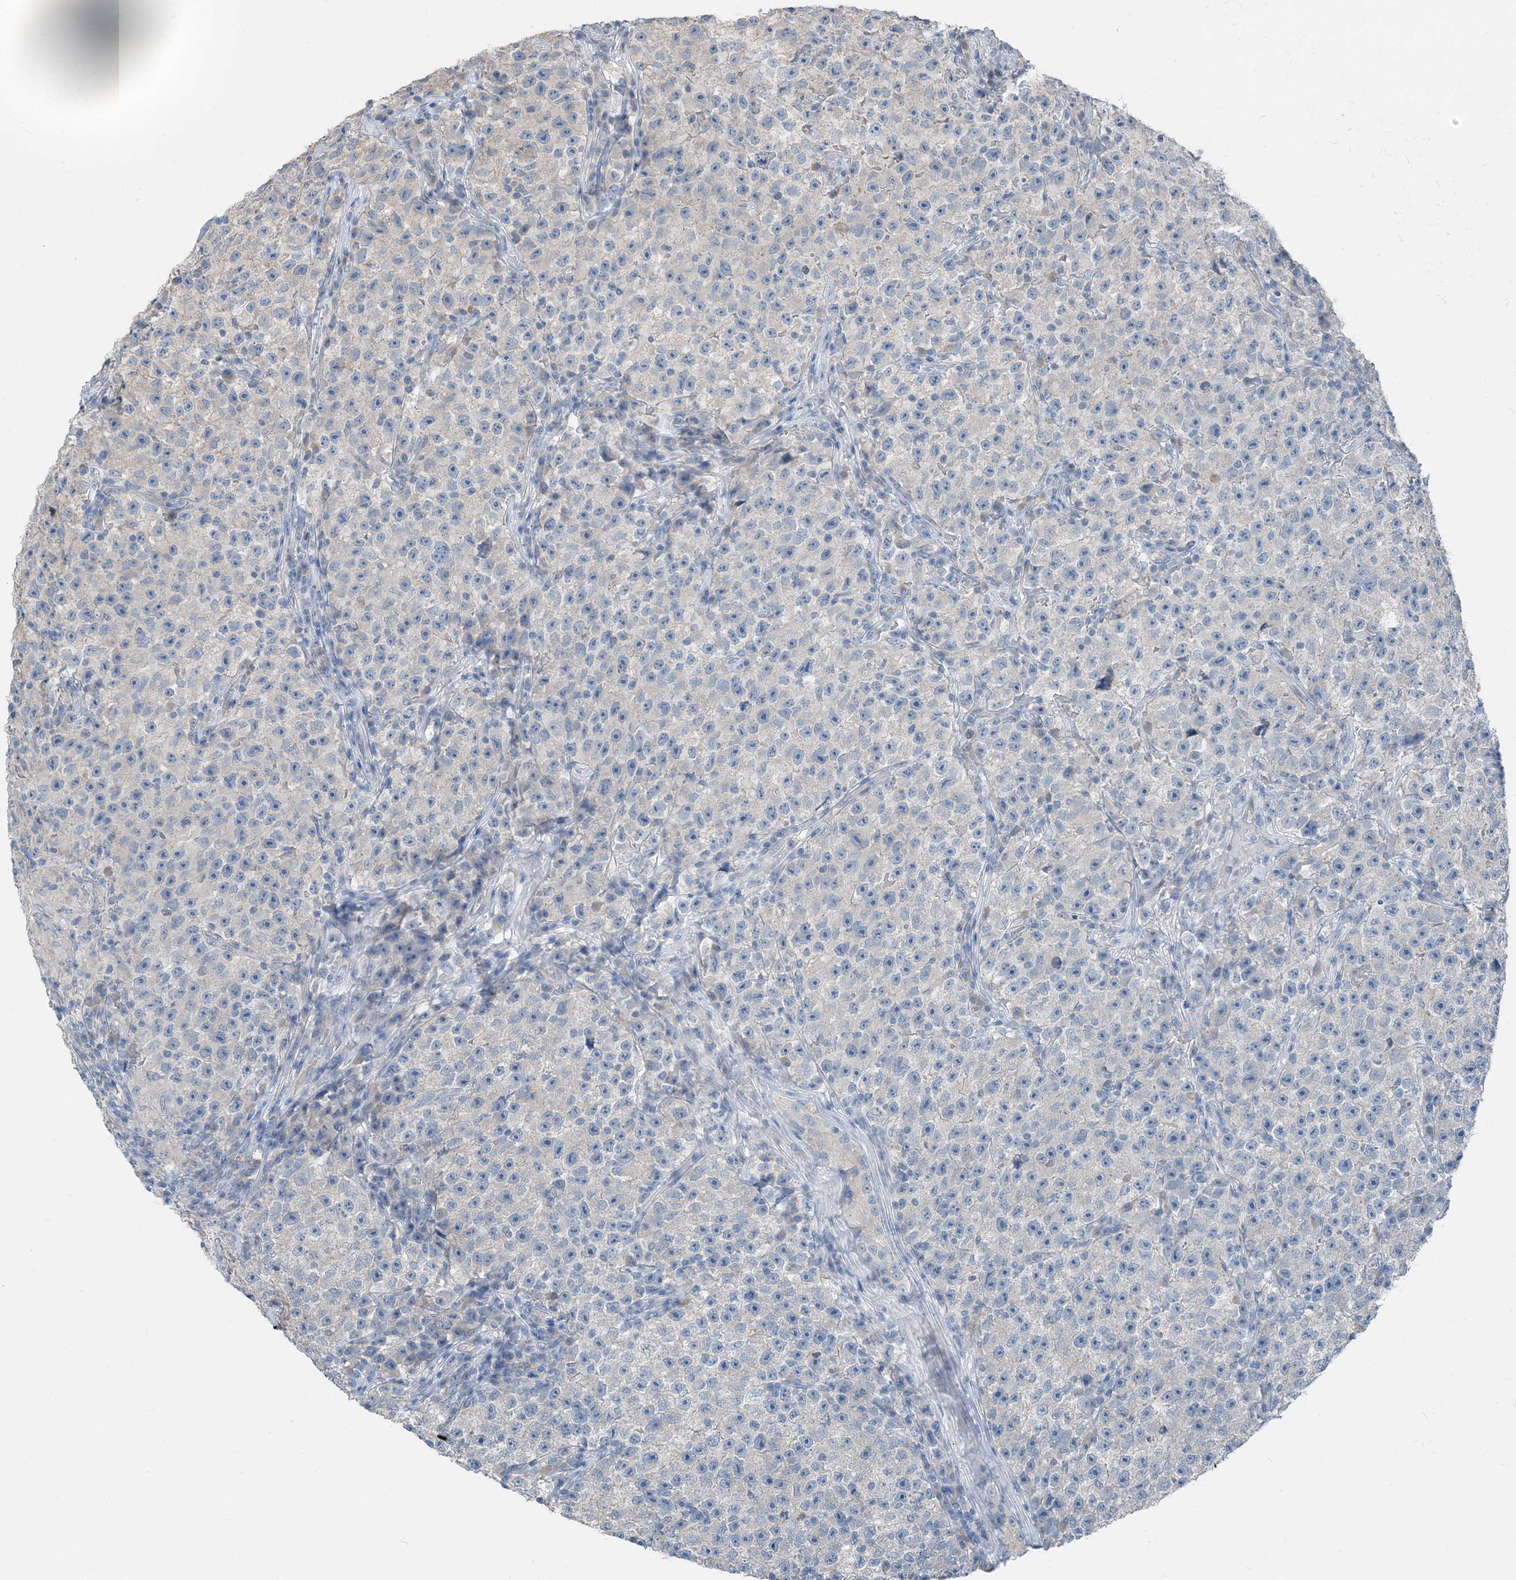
{"staining": {"intensity": "negative", "quantity": "none", "location": "none"}, "tissue": "testis cancer", "cell_type": "Tumor cells", "image_type": "cancer", "snomed": [{"axis": "morphology", "description": "Seminoma, NOS"}, {"axis": "topography", "description": "Testis"}], "caption": "Protein analysis of seminoma (testis) exhibits no significant expression in tumor cells.", "gene": "NCOA7", "patient": {"sex": "male", "age": 22}}